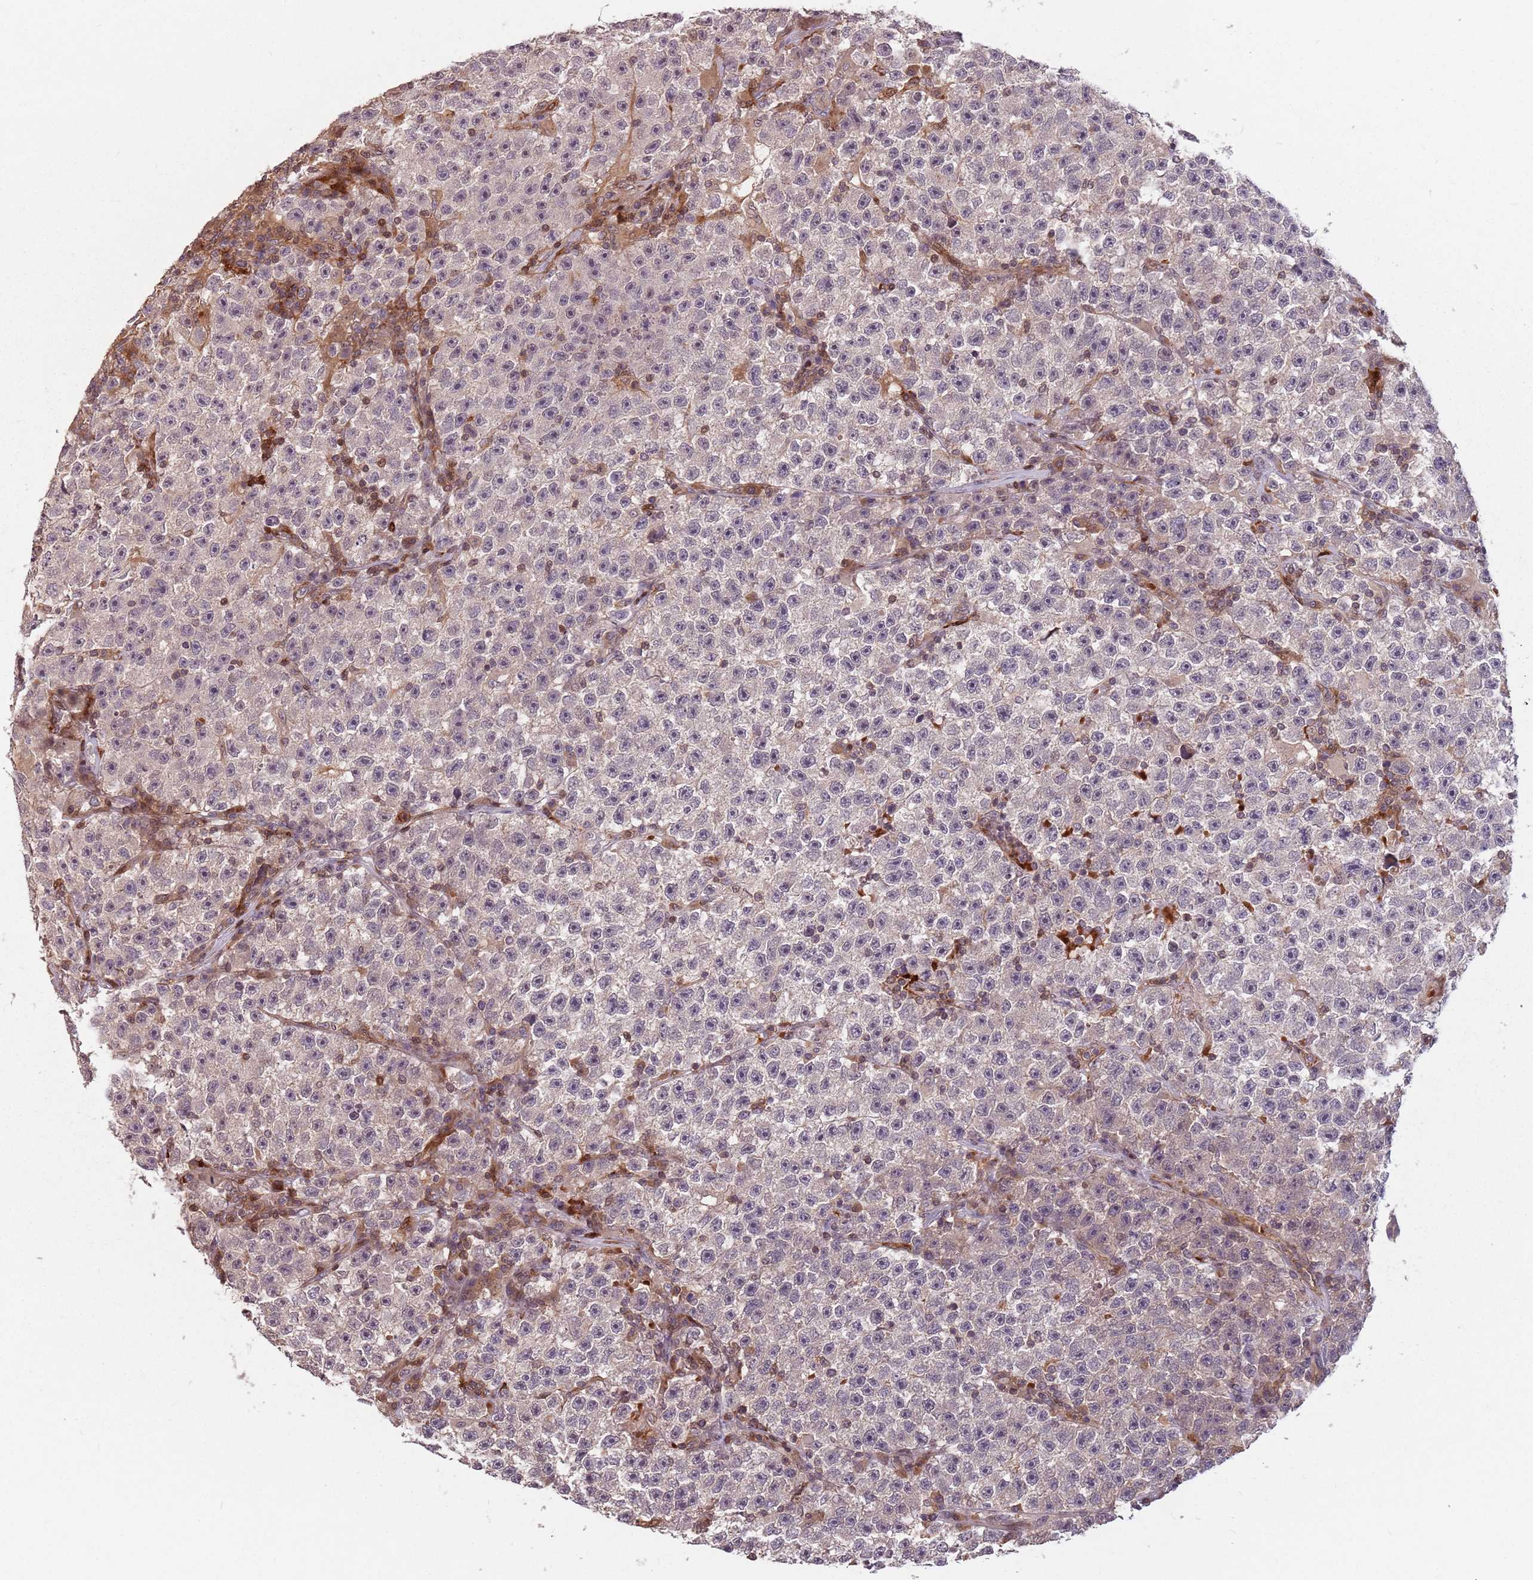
{"staining": {"intensity": "weak", "quantity": "<25%", "location": "cytoplasmic/membranous"}, "tissue": "testis cancer", "cell_type": "Tumor cells", "image_type": "cancer", "snomed": [{"axis": "morphology", "description": "Seminoma, NOS"}, {"axis": "topography", "description": "Testis"}], "caption": "Immunohistochemistry (IHC) image of neoplastic tissue: seminoma (testis) stained with DAB (3,3'-diaminobenzidine) shows no significant protein positivity in tumor cells.", "gene": "GPR180", "patient": {"sex": "male", "age": 22}}